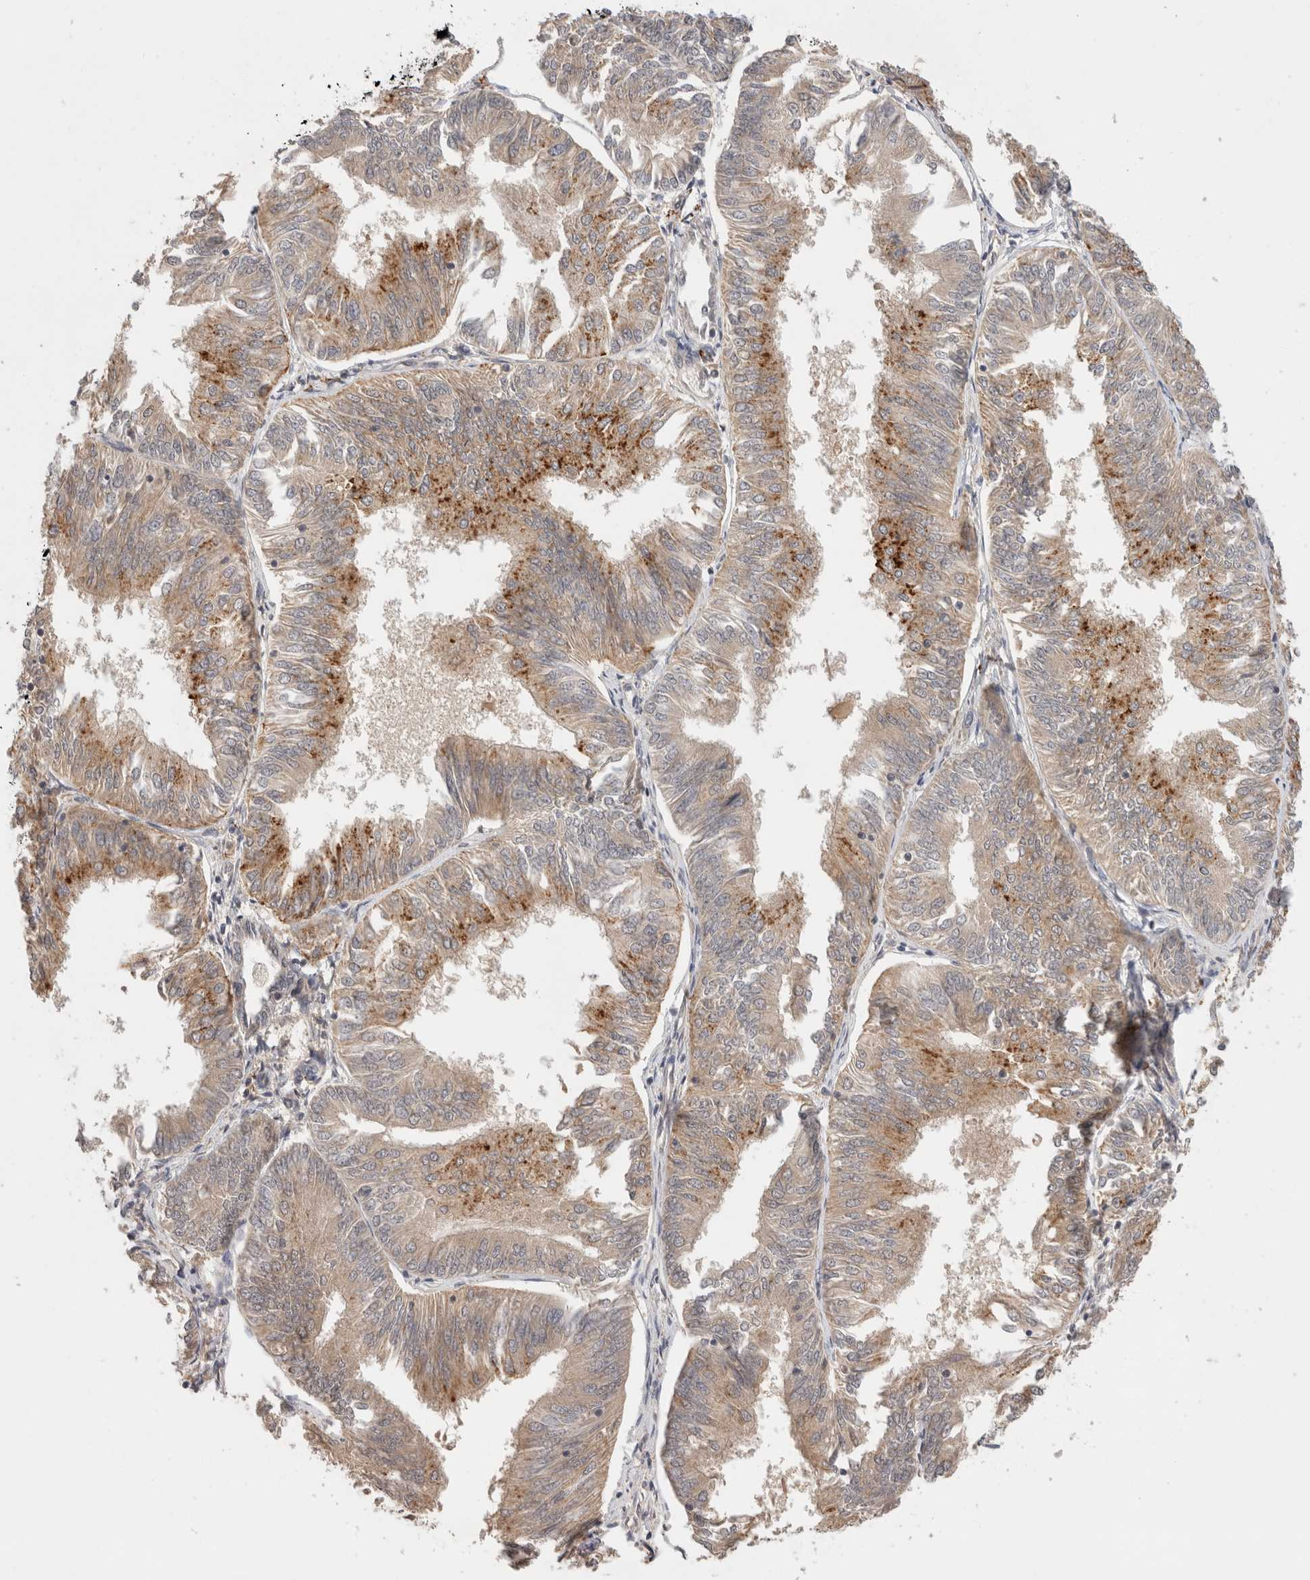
{"staining": {"intensity": "moderate", "quantity": ">75%", "location": "cytoplasmic/membranous"}, "tissue": "endometrial cancer", "cell_type": "Tumor cells", "image_type": "cancer", "snomed": [{"axis": "morphology", "description": "Adenocarcinoma, NOS"}, {"axis": "topography", "description": "Endometrium"}], "caption": "Moderate cytoplasmic/membranous staining for a protein is identified in about >75% of tumor cells of endometrial cancer (adenocarcinoma) using immunohistochemistry (IHC).", "gene": "SGK1", "patient": {"sex": "female", "age": 58}}